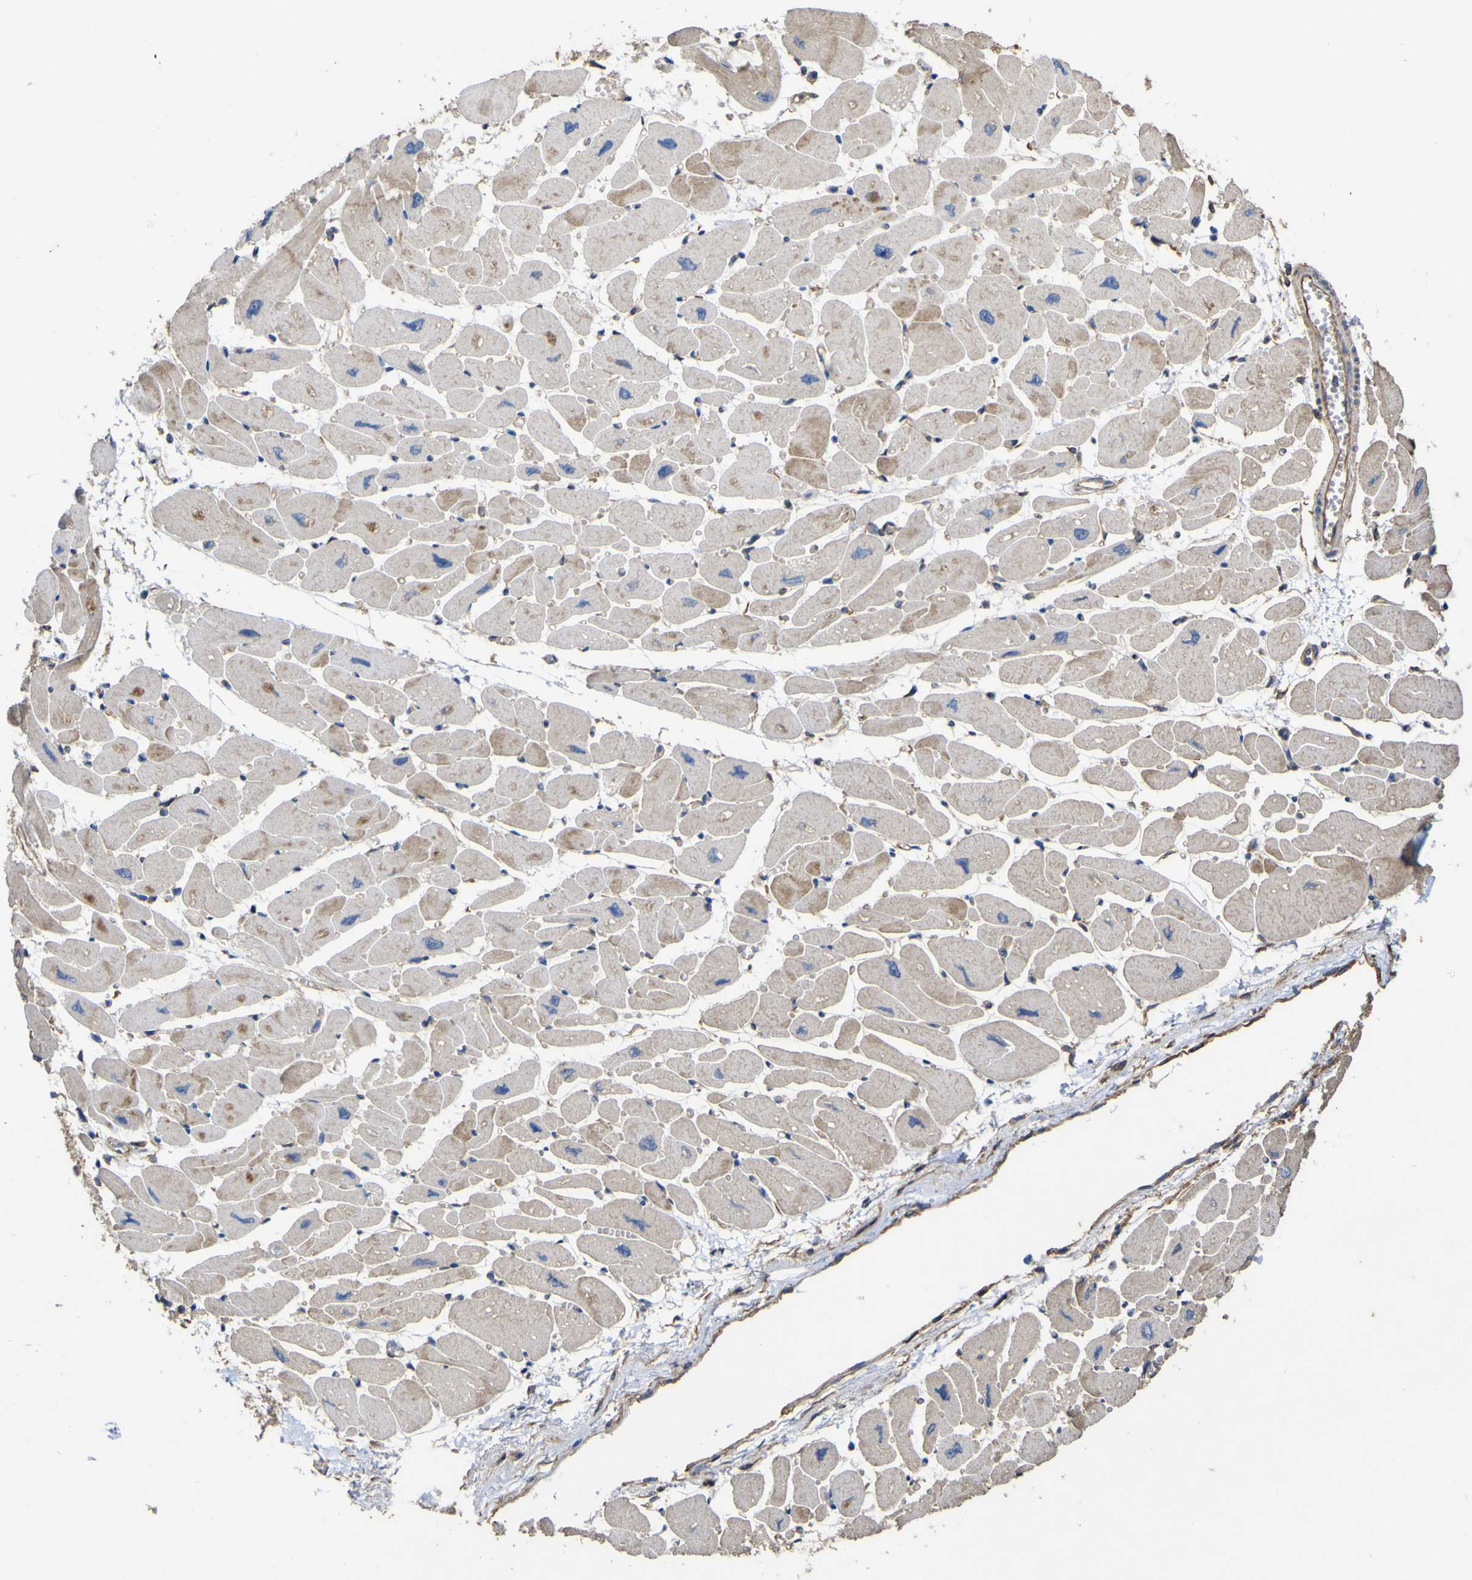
{"staining": {"intensity": "moderate", "quantity": "25%-75%", "location": "cytoplasmic/membranous"}, "tissue": "heart muscle", "cell_type": "Cardiomyocytes", "image_type": "normal", "snomed": [{"axis": "morphology", "description": "Normal tissue, NOS"}, {"axis": "topography", "description": "Heart"}], "caption": "Immunohistochemistry histopathology image of unremarkable heart muscle: human heart muscle stained using IHC exhibits medium levels of moderate protein expression localized specifically in the cytoplasmic/membranous of cardiomyocytes, appearing as a cytoplasmic/membranous brown color.", "gene": "TNFSF15", "patient": {"sex": "female", "age": 54}}